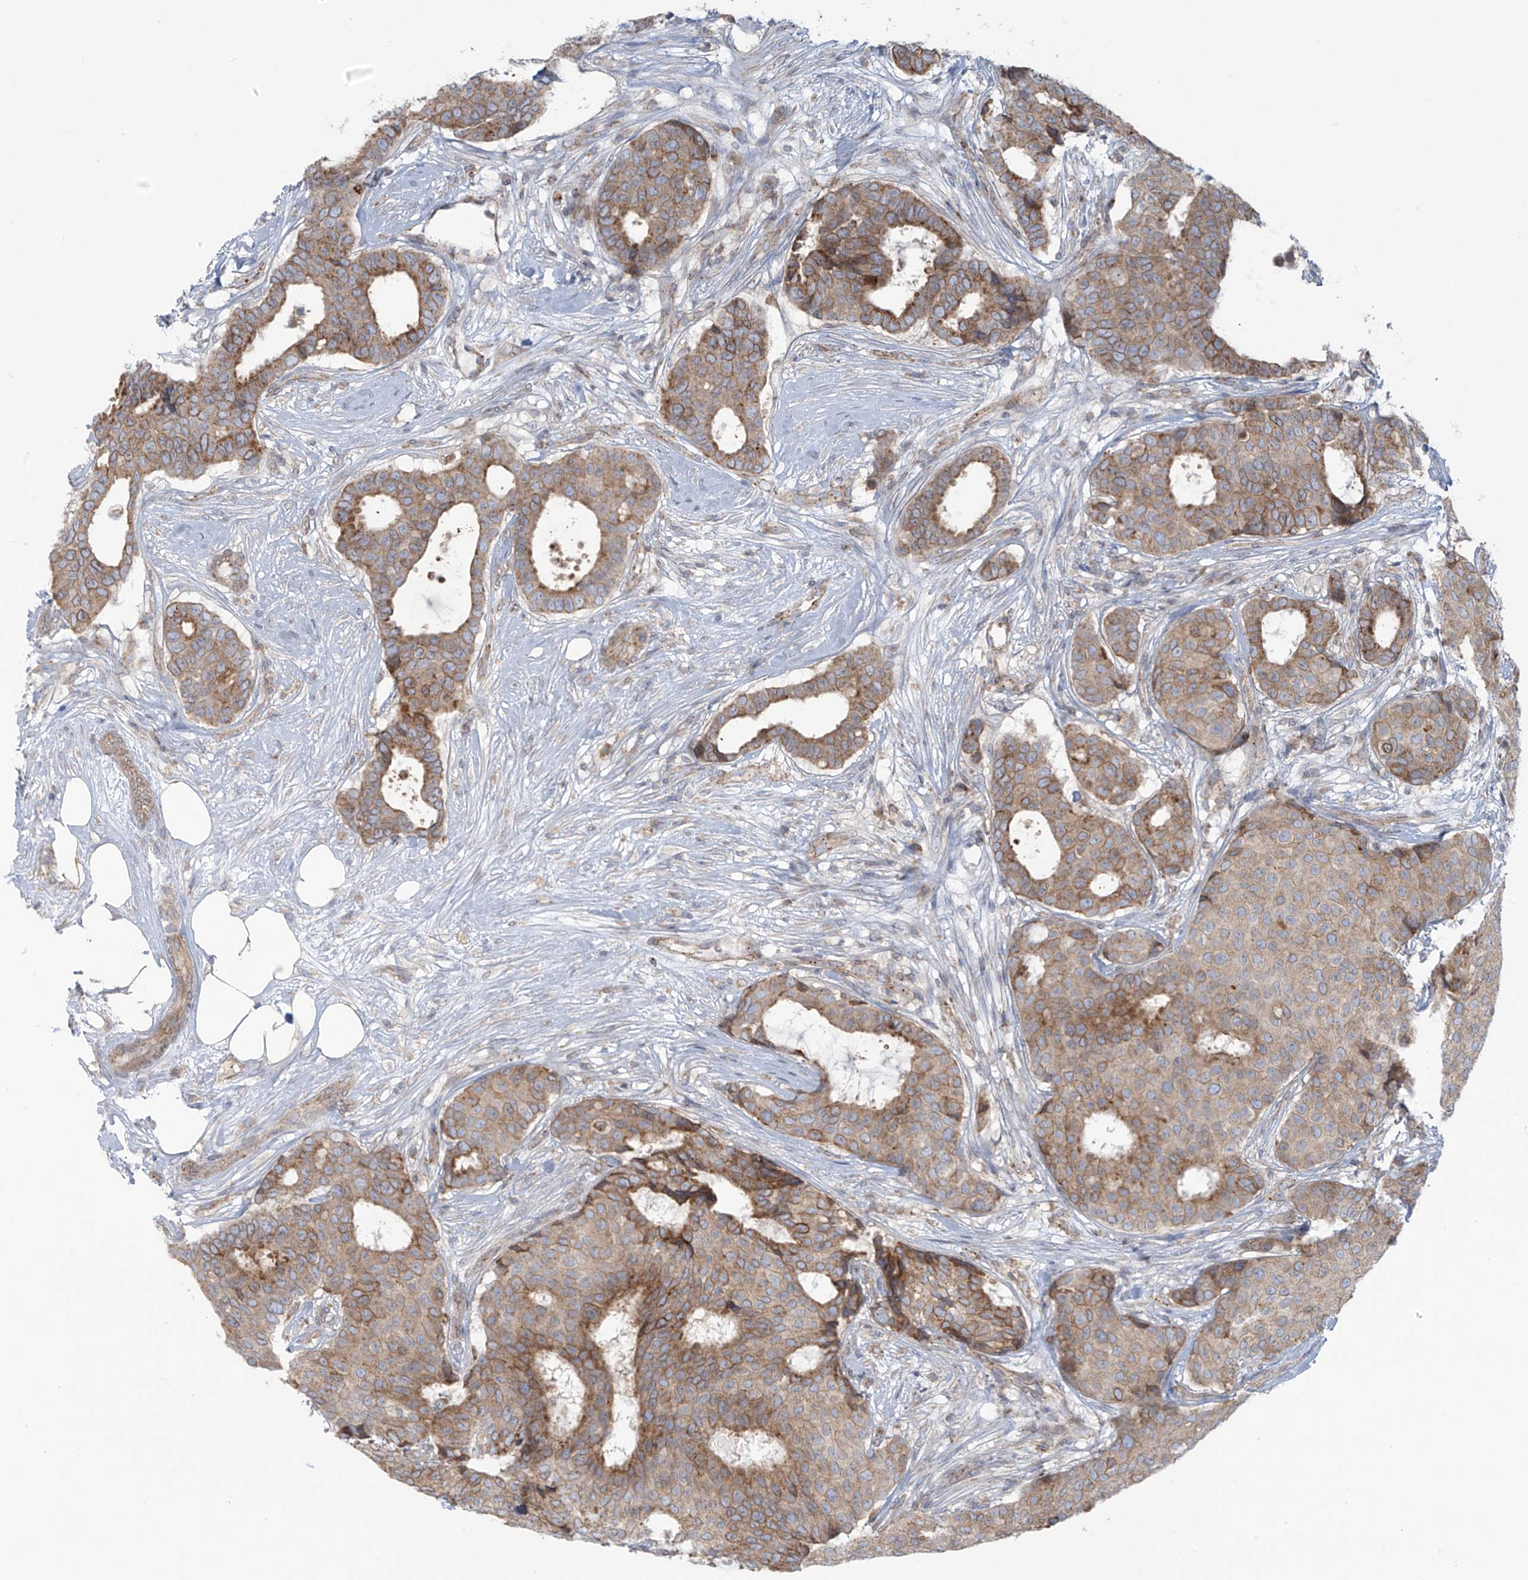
{"staining": {"intensity": "moderate", "quantity": "25%-75%", "location": "cytoplasmic/membranous"}, "tissue": "breast cancer", "cell_type": "Tumor cells", "image_type": "cancer", "snomed": [{"axis": "morphology", "description": "Duct carcinoma"}, {"axis": "topography", "description": "Breast"}], "caption": "DAB (3,3'-diaminobenzidine) immunohistochemical staining of human intraductal carcinoma (breast) displays moderate cytoplasmic/membranous protein staining in about 25%-75% of tumor cells. (DAB (3,3'-diaminobenzidine) IHC, brown staining for protein, blue staining for nuclei).", "gene": "LZTS3", "patient": {"sex": "female", "age": 75}}